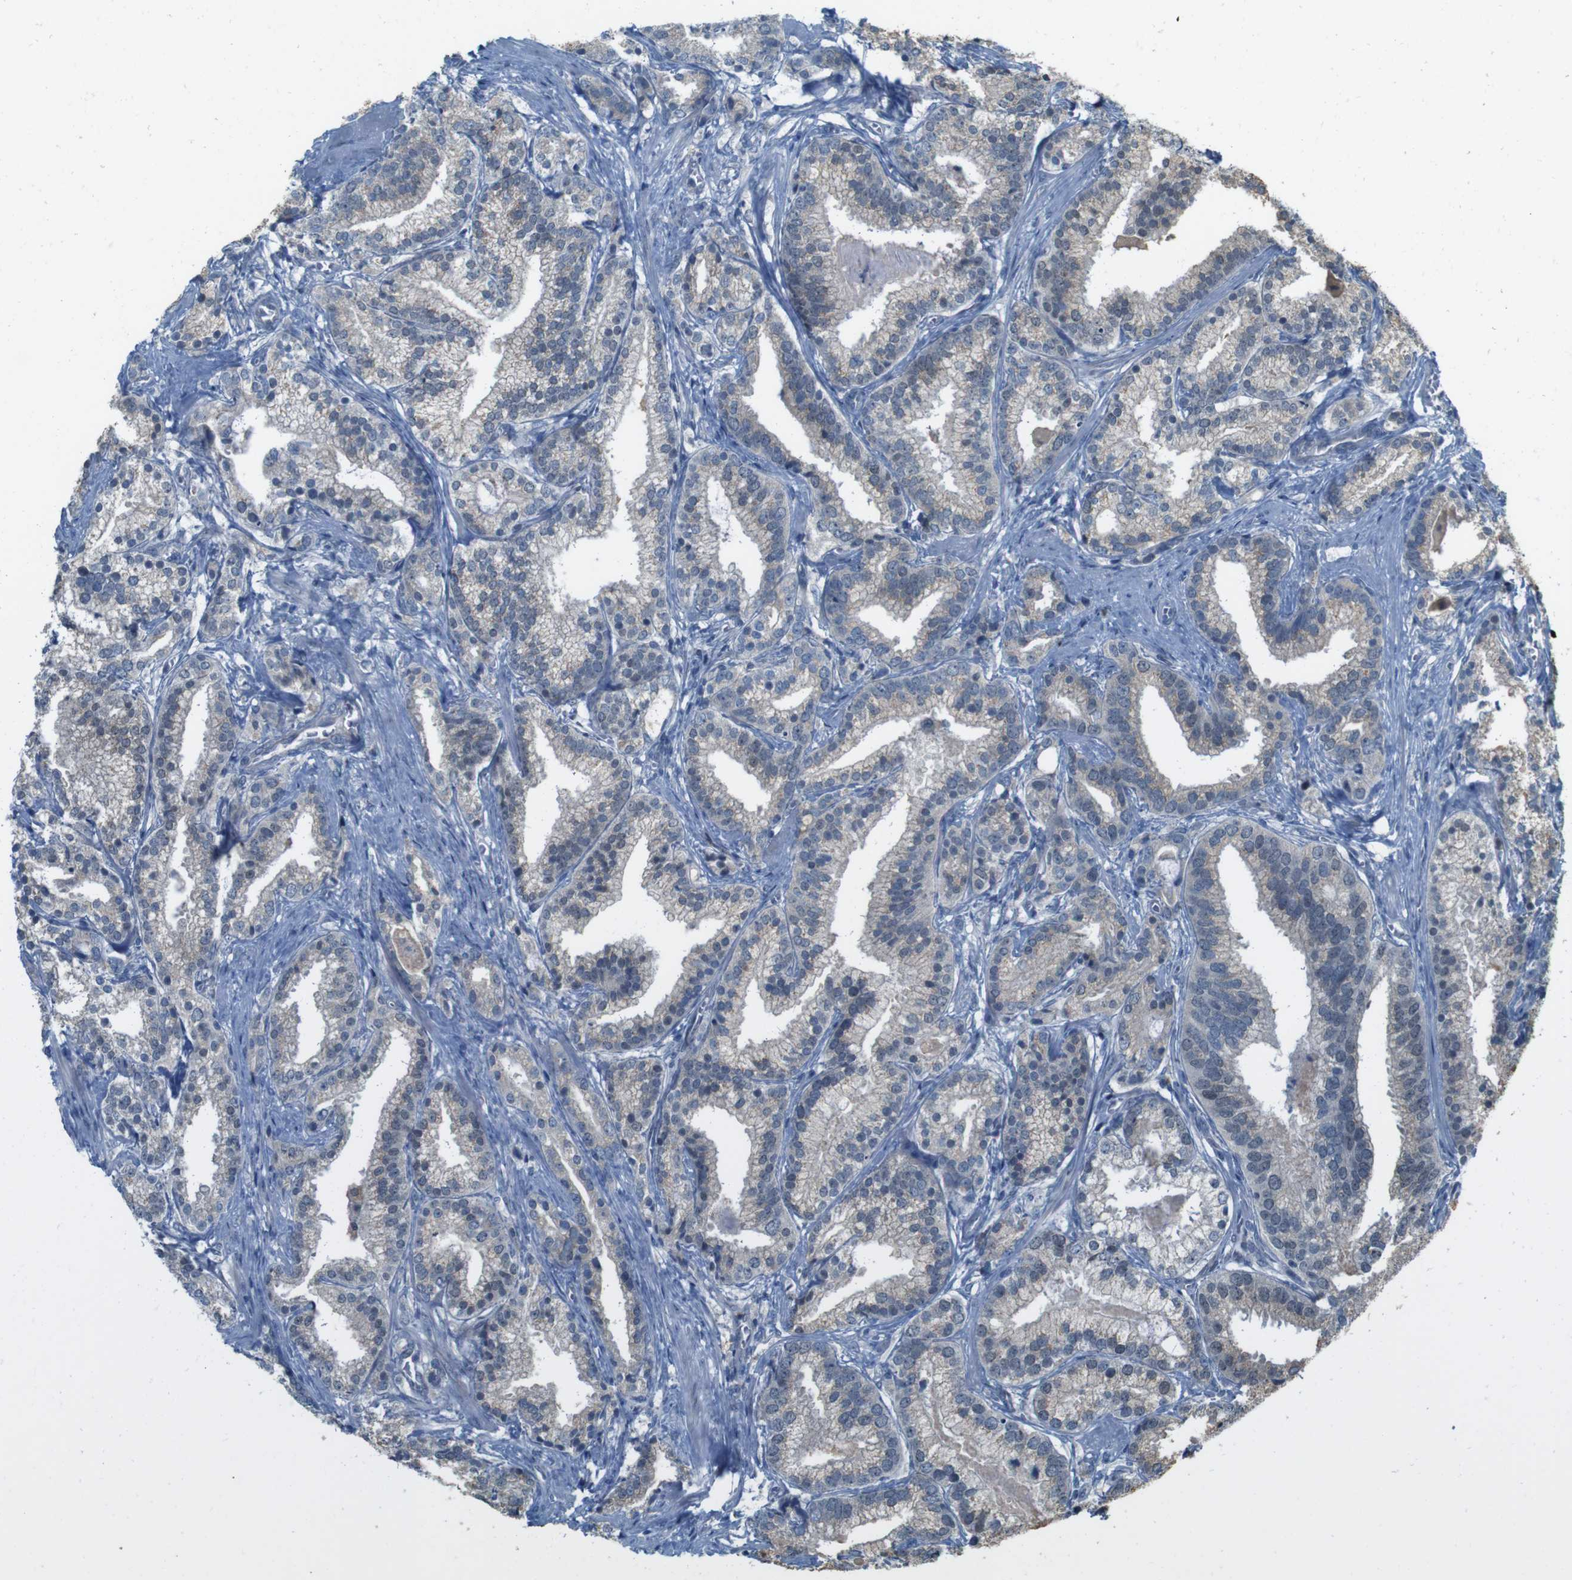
{"staining": {"intensity": "weak", "quantity": ">75%", "location": "cytoplasmic/membranous"}, "tissue": "prostate cancer", "cell_type": "Tumor cells", "image_type": "cancer", "snomed": [{"axis": "morphology", "description": "Adenocarcinoma, Low grade"}, {"axis": "topography", "description": "Prostate"}], "caption": "Weak cytoplasmic/membranous positivity is appreciated in approximately >75% of tumor cells in prostate cancer.", "gene": "SKI", "patient": {"sex": "male", "age": 59}}